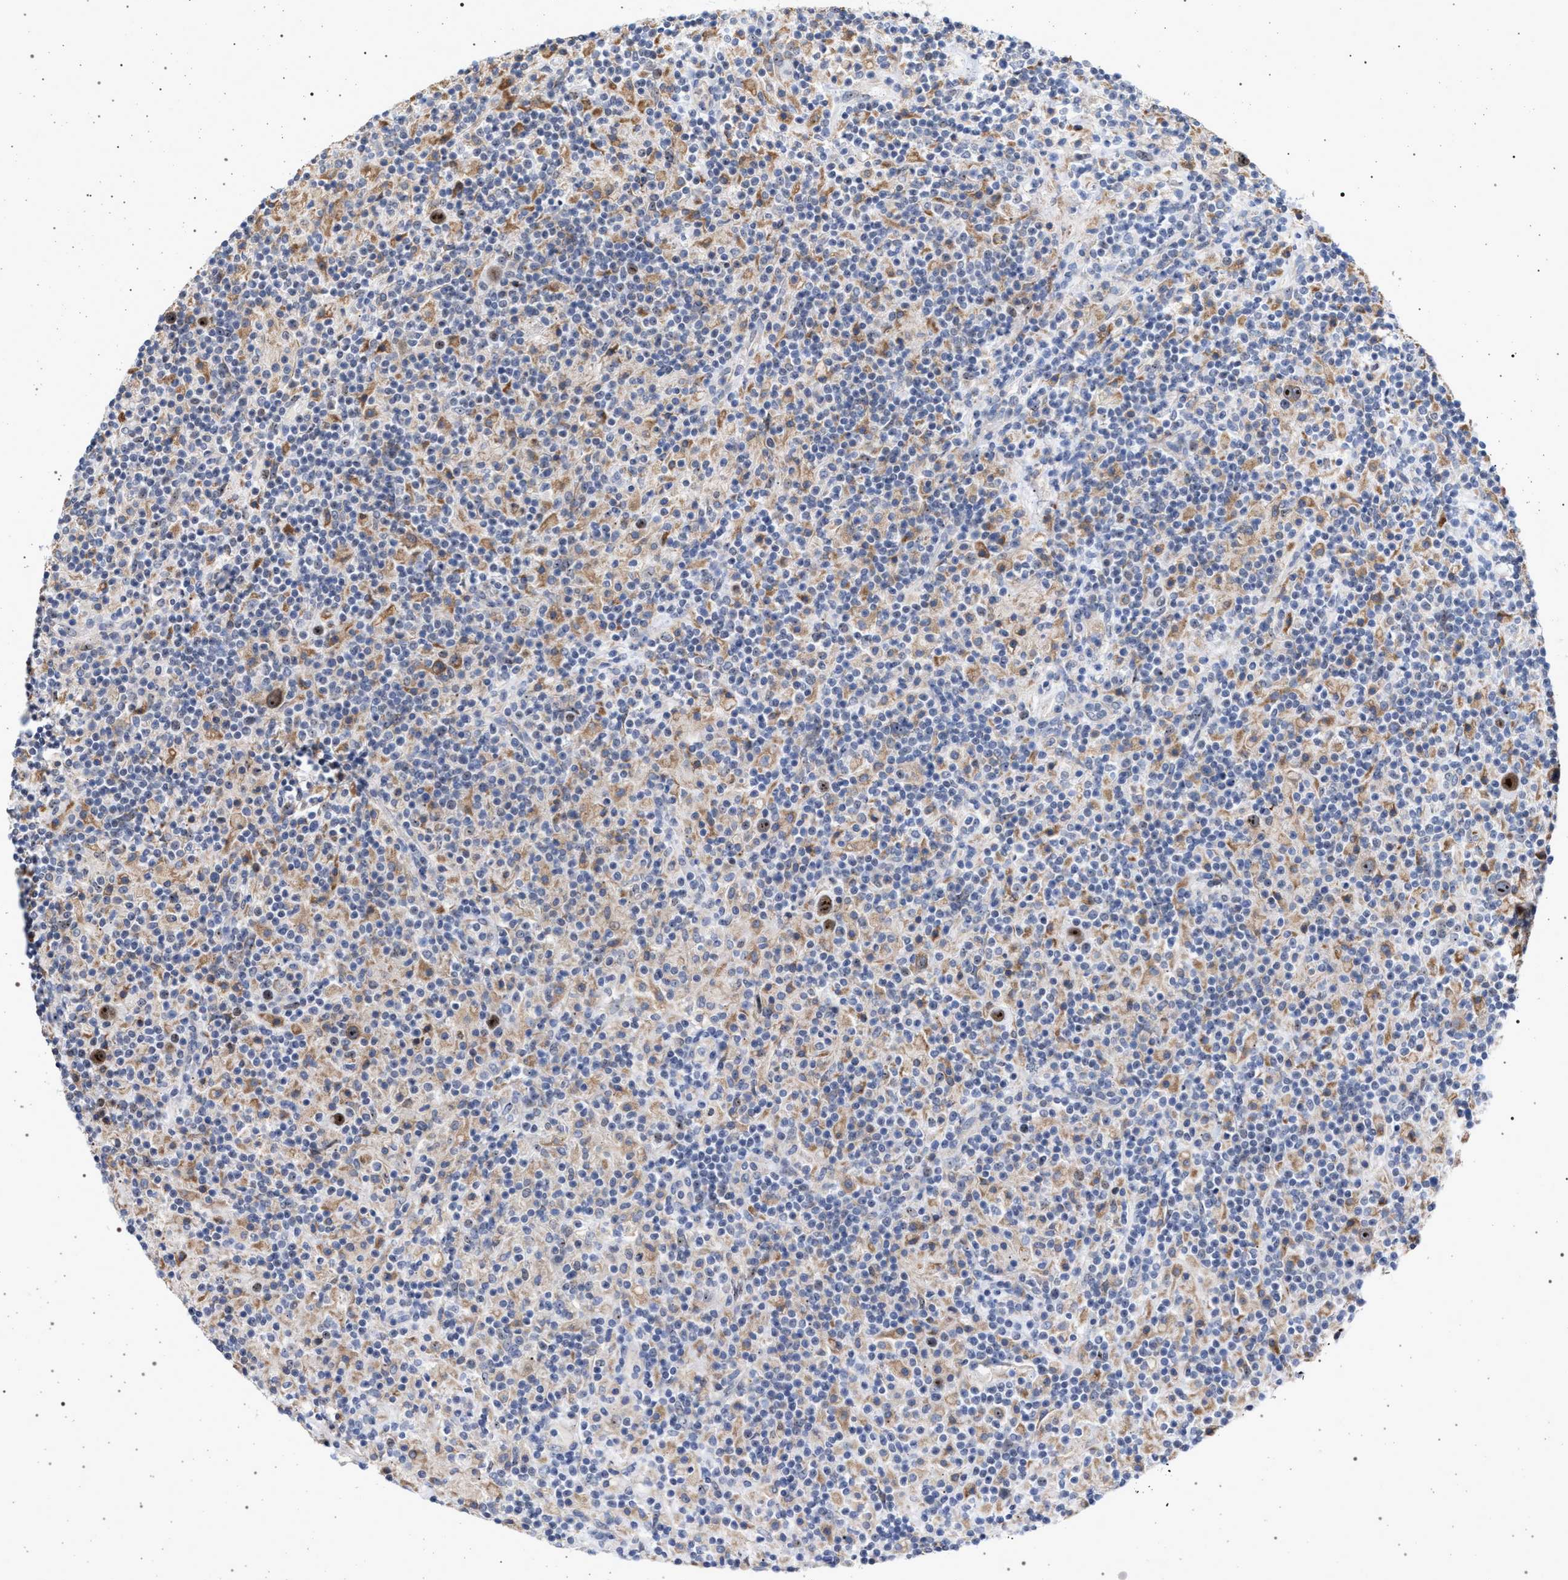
{"staining": {"intensity": "strong", "quantity": ">75%", "location": "nuclear"}, "tissue": "lymphoma", "cell_type": "Tumor cells", "image_type": "cancer", "snomed": [{"axis": "morphology", "description": "Hodgkin's disease, NOS"}, {"axis": "topography", "description": "Lymph node"}], "caption": "Immunohistochemistry image of neoplastic tissue: human lymphoma stained using immunohistochemistry (IHC) shows high levels of strong protein expression localized specifically in the nuclear of tumor cells, appearing as a nuclear brown color.", "gene": "ELAC2", "patient": {"sex": "male", "age": 70}}